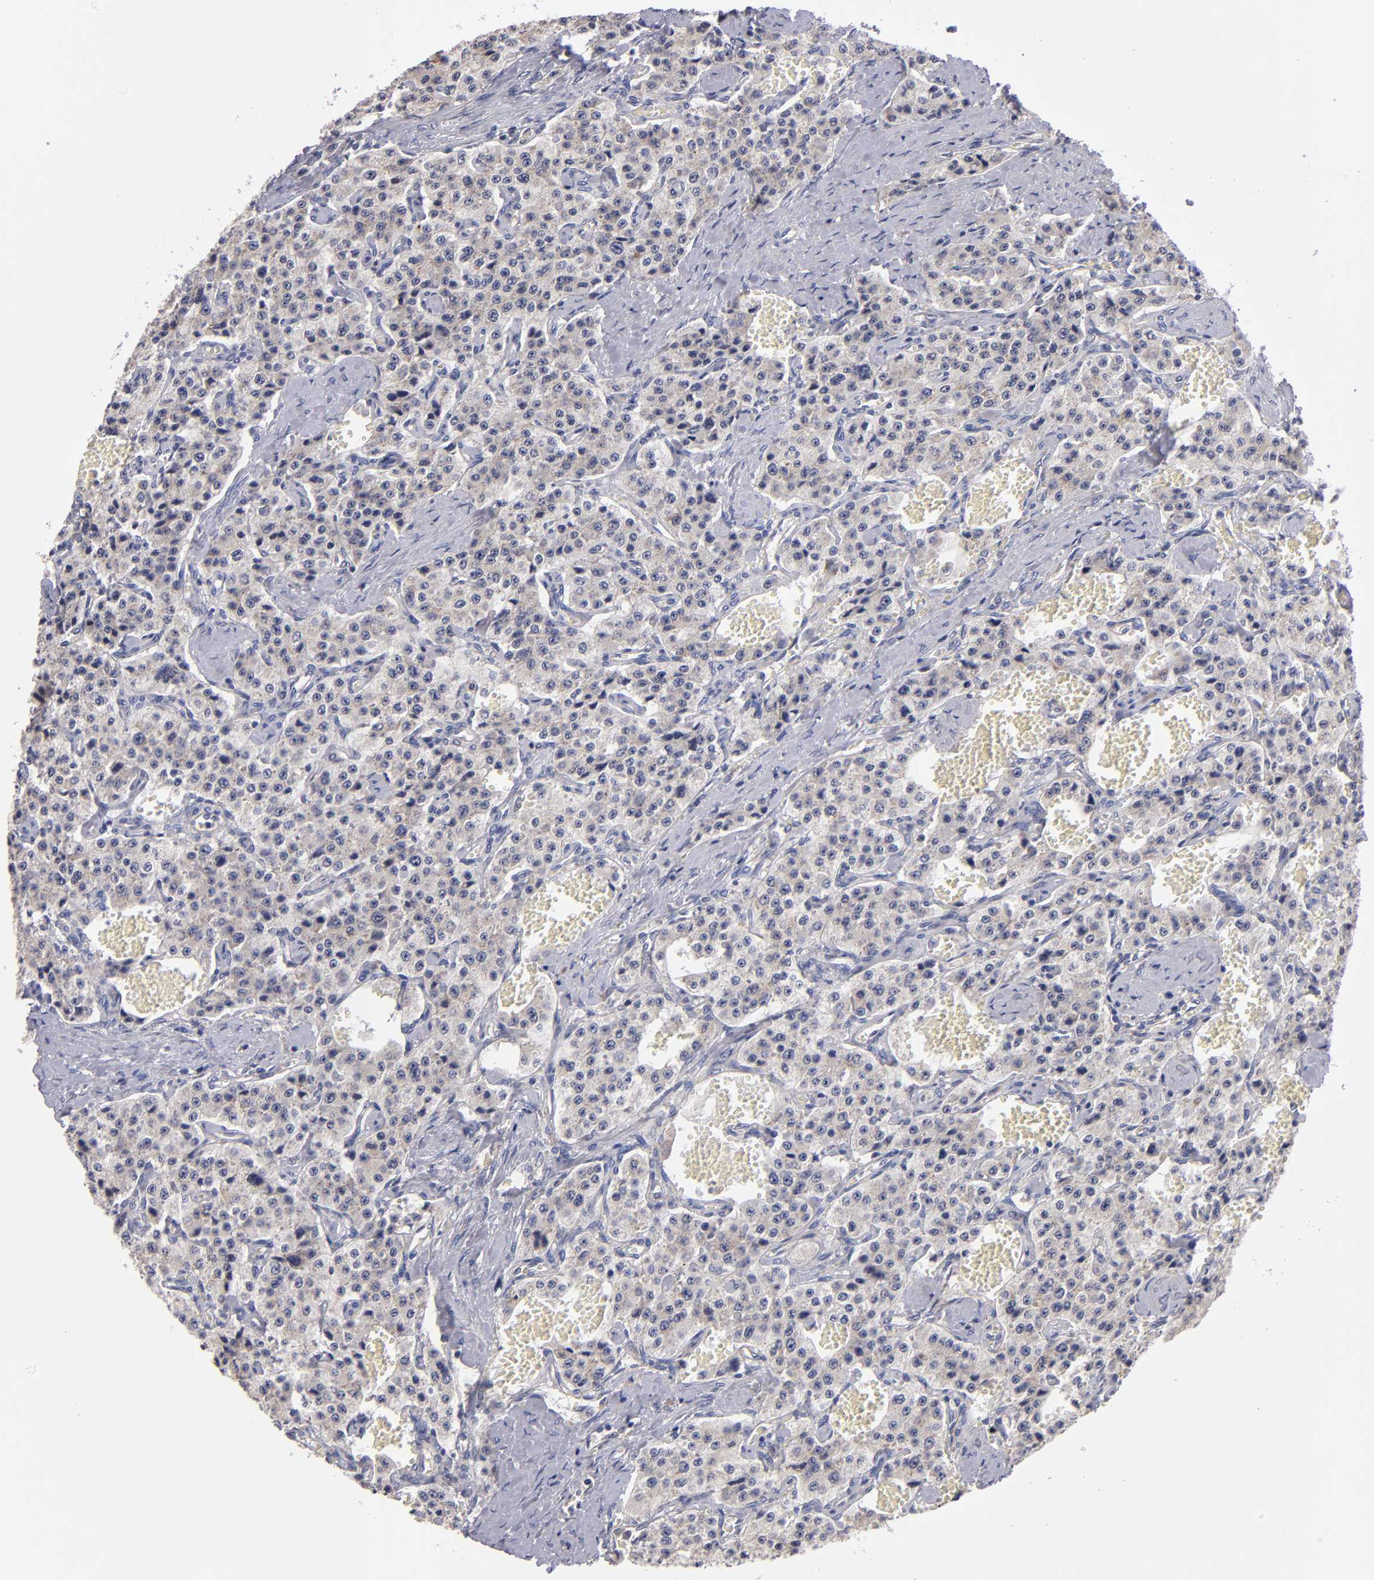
{"staining": {"intensity": "weak", "quantity": "<25%", "location": "cytoplasmic/membranous"}, "tissue": "carcinoid", "cell_type": "Tumor cells", "image_type": "cancer", "snomed": [{"axis": "morphology", "description": "Carcinoid, malignant, NOS"}, {"axis": "topography", "description": "Small intestine"}], "caption": "Immunohistochemical staining of carcinoid demonstrates no significant positivity in tumor cells. (Stains: DAB (3,3'-diaminobenzidine) IHC with hematoxylin counter stain, Microscopy: brightfield microscopy at high magnification).", "gene": "EIF3L", "patient": {"sex": "male", "age": 52}}